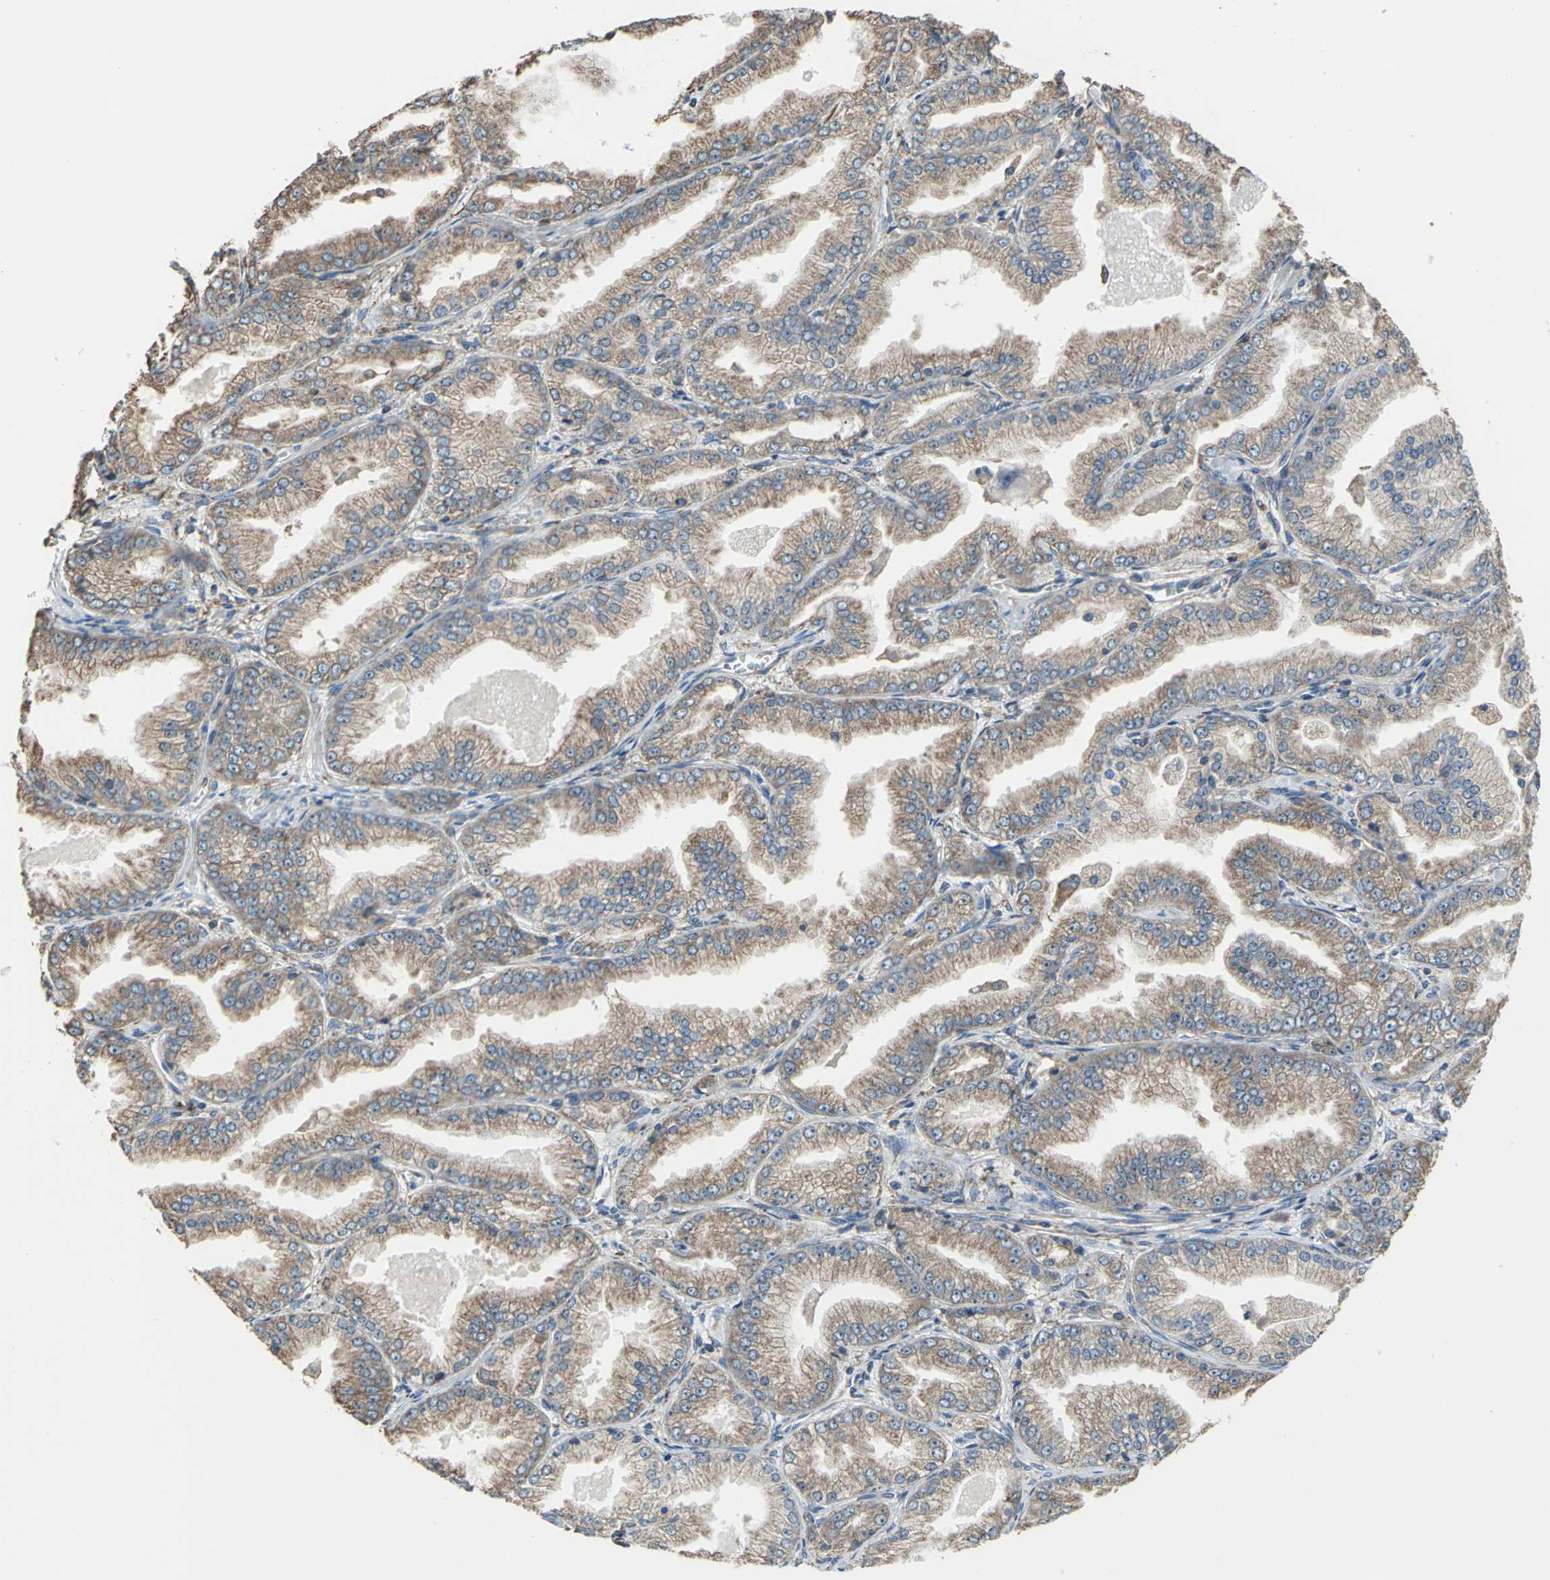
{"staining": {"intensity": "moderate", "quantity": ">75%", "location": "cytoplasmic/membranous"}, "tissue": "prostate cancer", "cell_type": "Tumor cells", "image_type": "cancer", "snomed": [{"axis": "morphology", "description": "Adenocarcinoma, High grade"}, {"axis": "topography", "description": "Prostate"}], "caption": "High-power microscopy captured an immunohistochemistry (IHC) micrograph of prostate cancer, revealing moderate cytoplasmic/membranous positivity in approximately >75% of tumor cells.", "gene": "GPANK1", "patient": {"sex": "male", "age": 61}}